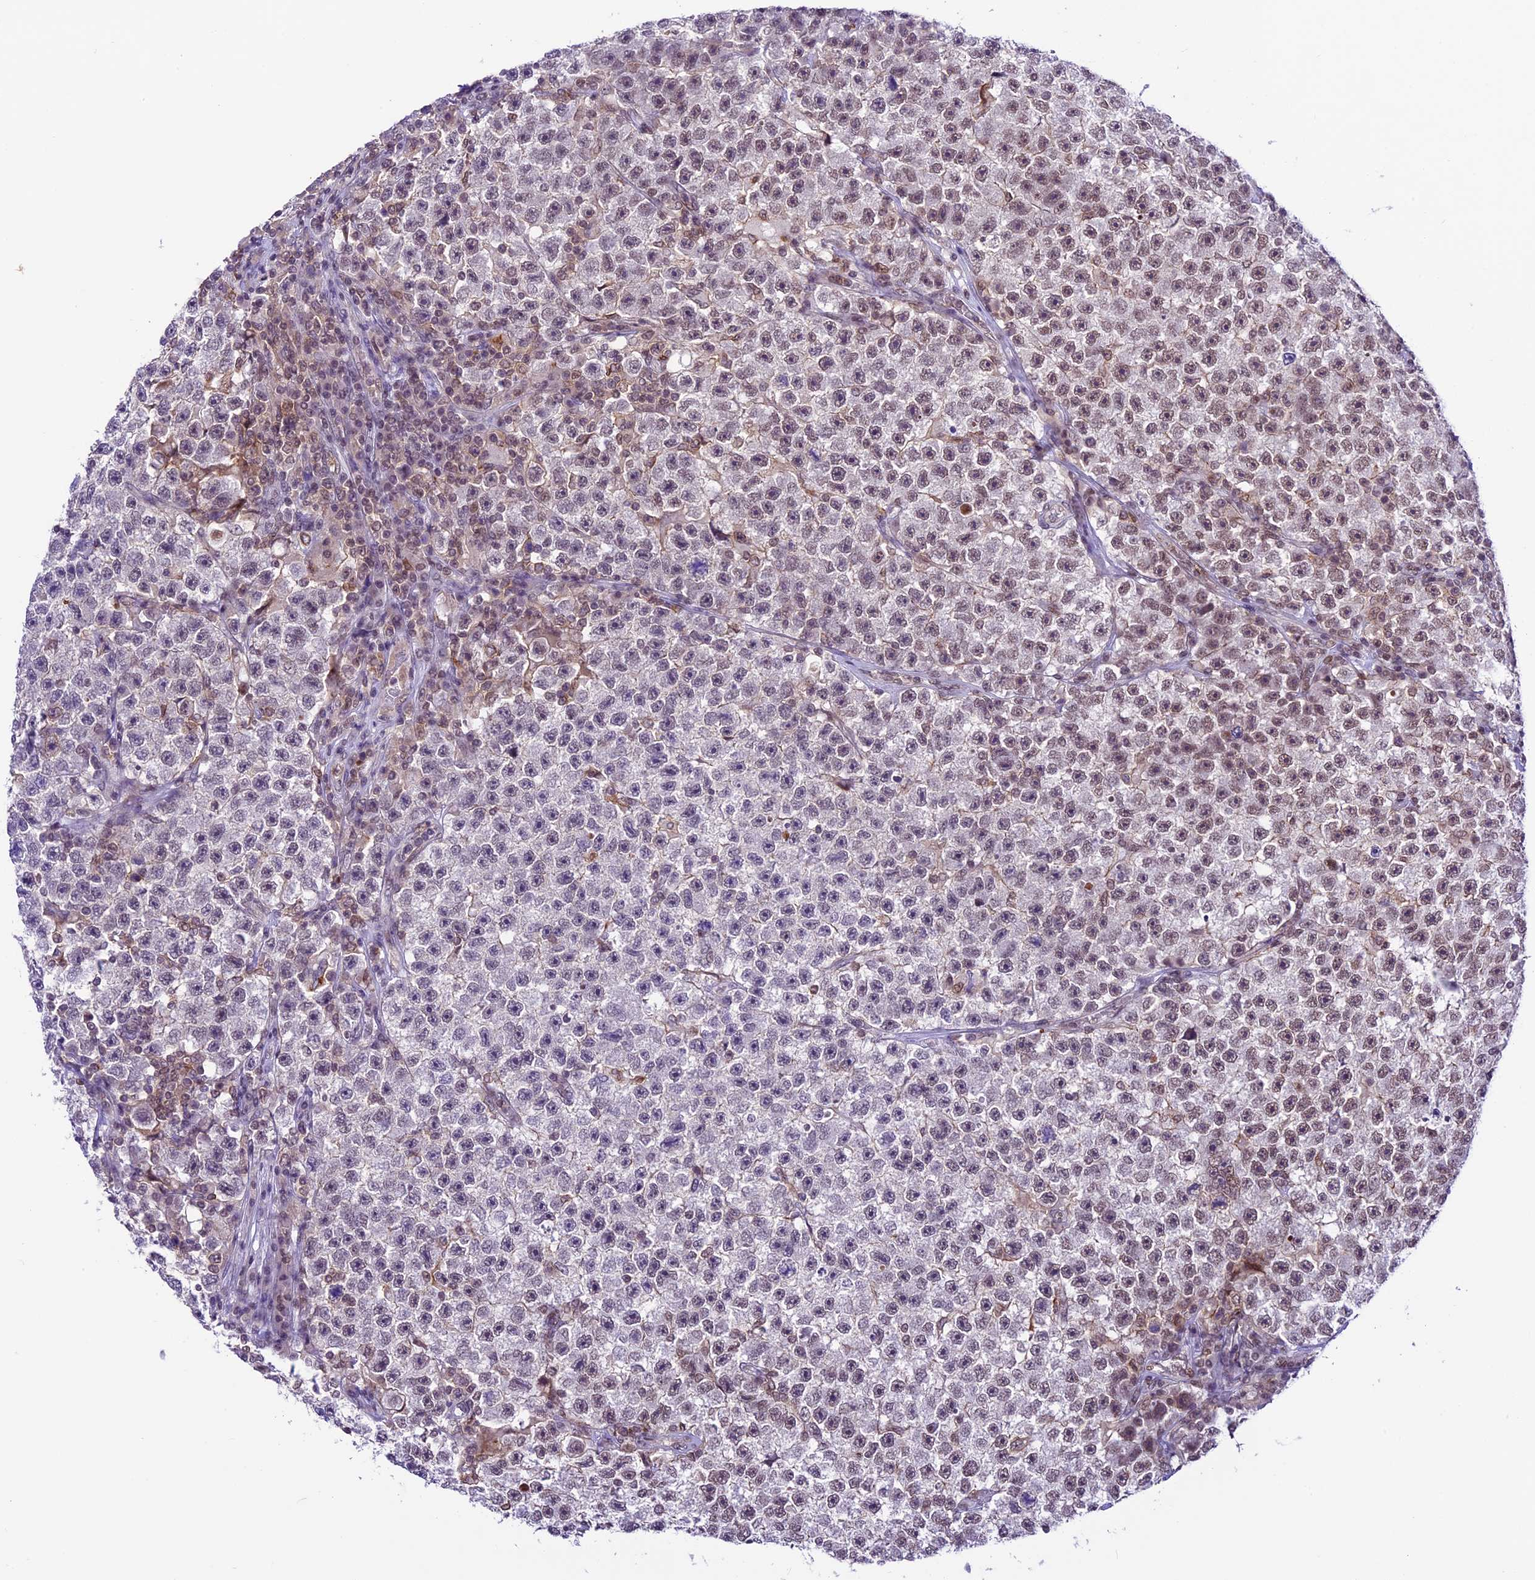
{"staining": {"intensity": "weak", "quantity": "25%-75%", "location": "nuclear"}, "tissue": "testis cancer", "cell_type": "Tumor cells", "image_type": "cancer", "snomed": [{"axis": "morphology", "description": "Seminoma, NOS"}, {"axis": "topography", "description": "Testis"}], "caption": "Brown immunohistochemical staining in human testis seminoma shows weak nuclear staining in about 25%-75% of tumor cells. (Brightfield microscopy of DAB IHC at high magnification).", "gene": "SHKBP1", "patient": {"sex": "male", "age": 22}}